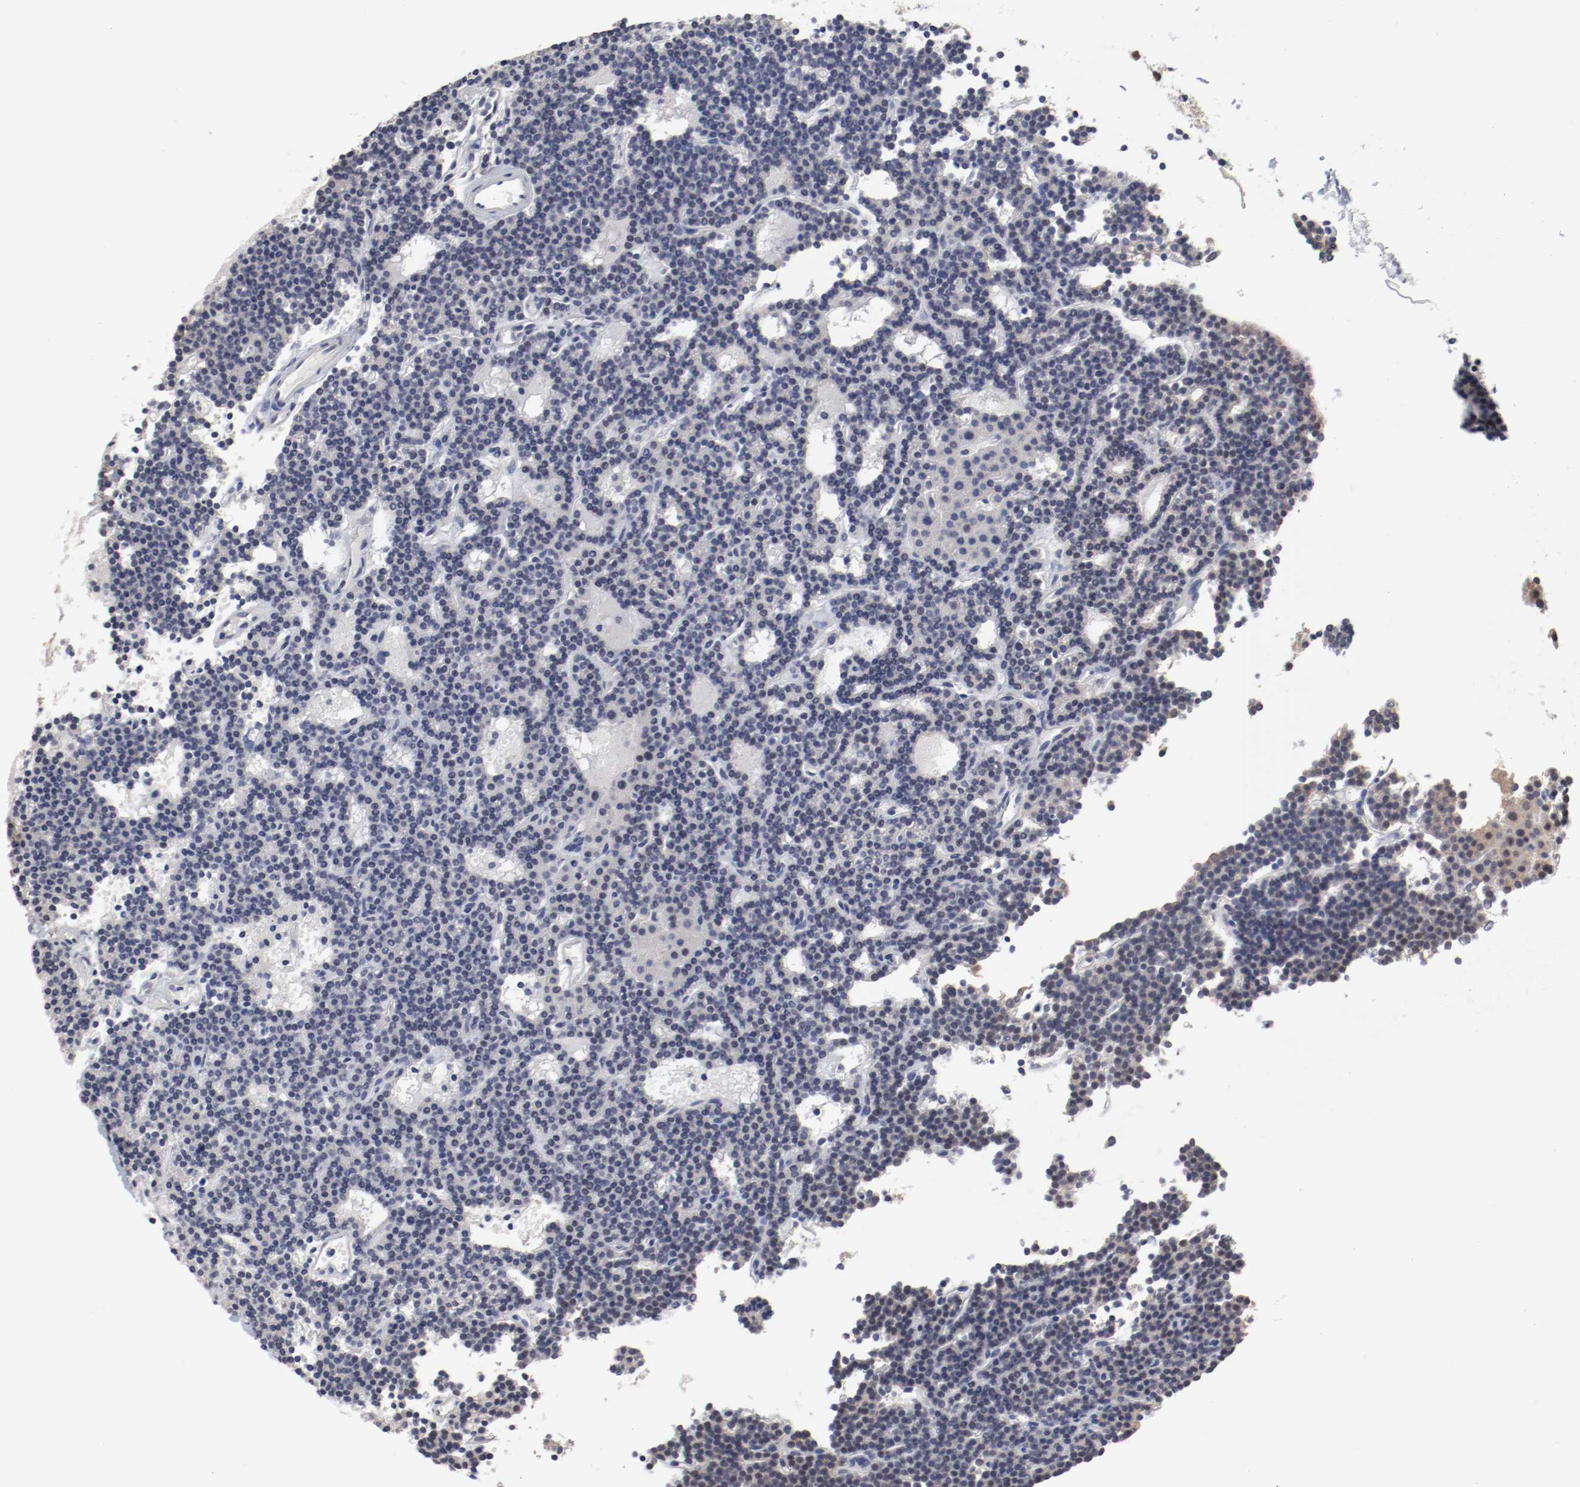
{"staining": {"intensity": "negative", "quantity": "none", "location": "none"}, "tissue": "parathyroid gland", "cell_type": "Glandular cells", "image_type": "normal", "snomed": [{"axis": "morphology", "description": "Normal tissue, NOS"}, {"axis": "topography", "description": "Parathyroid gland"}], "caption": "A high-resolution micrograph shows immunohistochemistry (IHC) staining of normal parathyroid gland, which displays no significant staining in glandular cells.", "gene": "ANKLE2", "patient": {"sex": "female", "age": 45}}